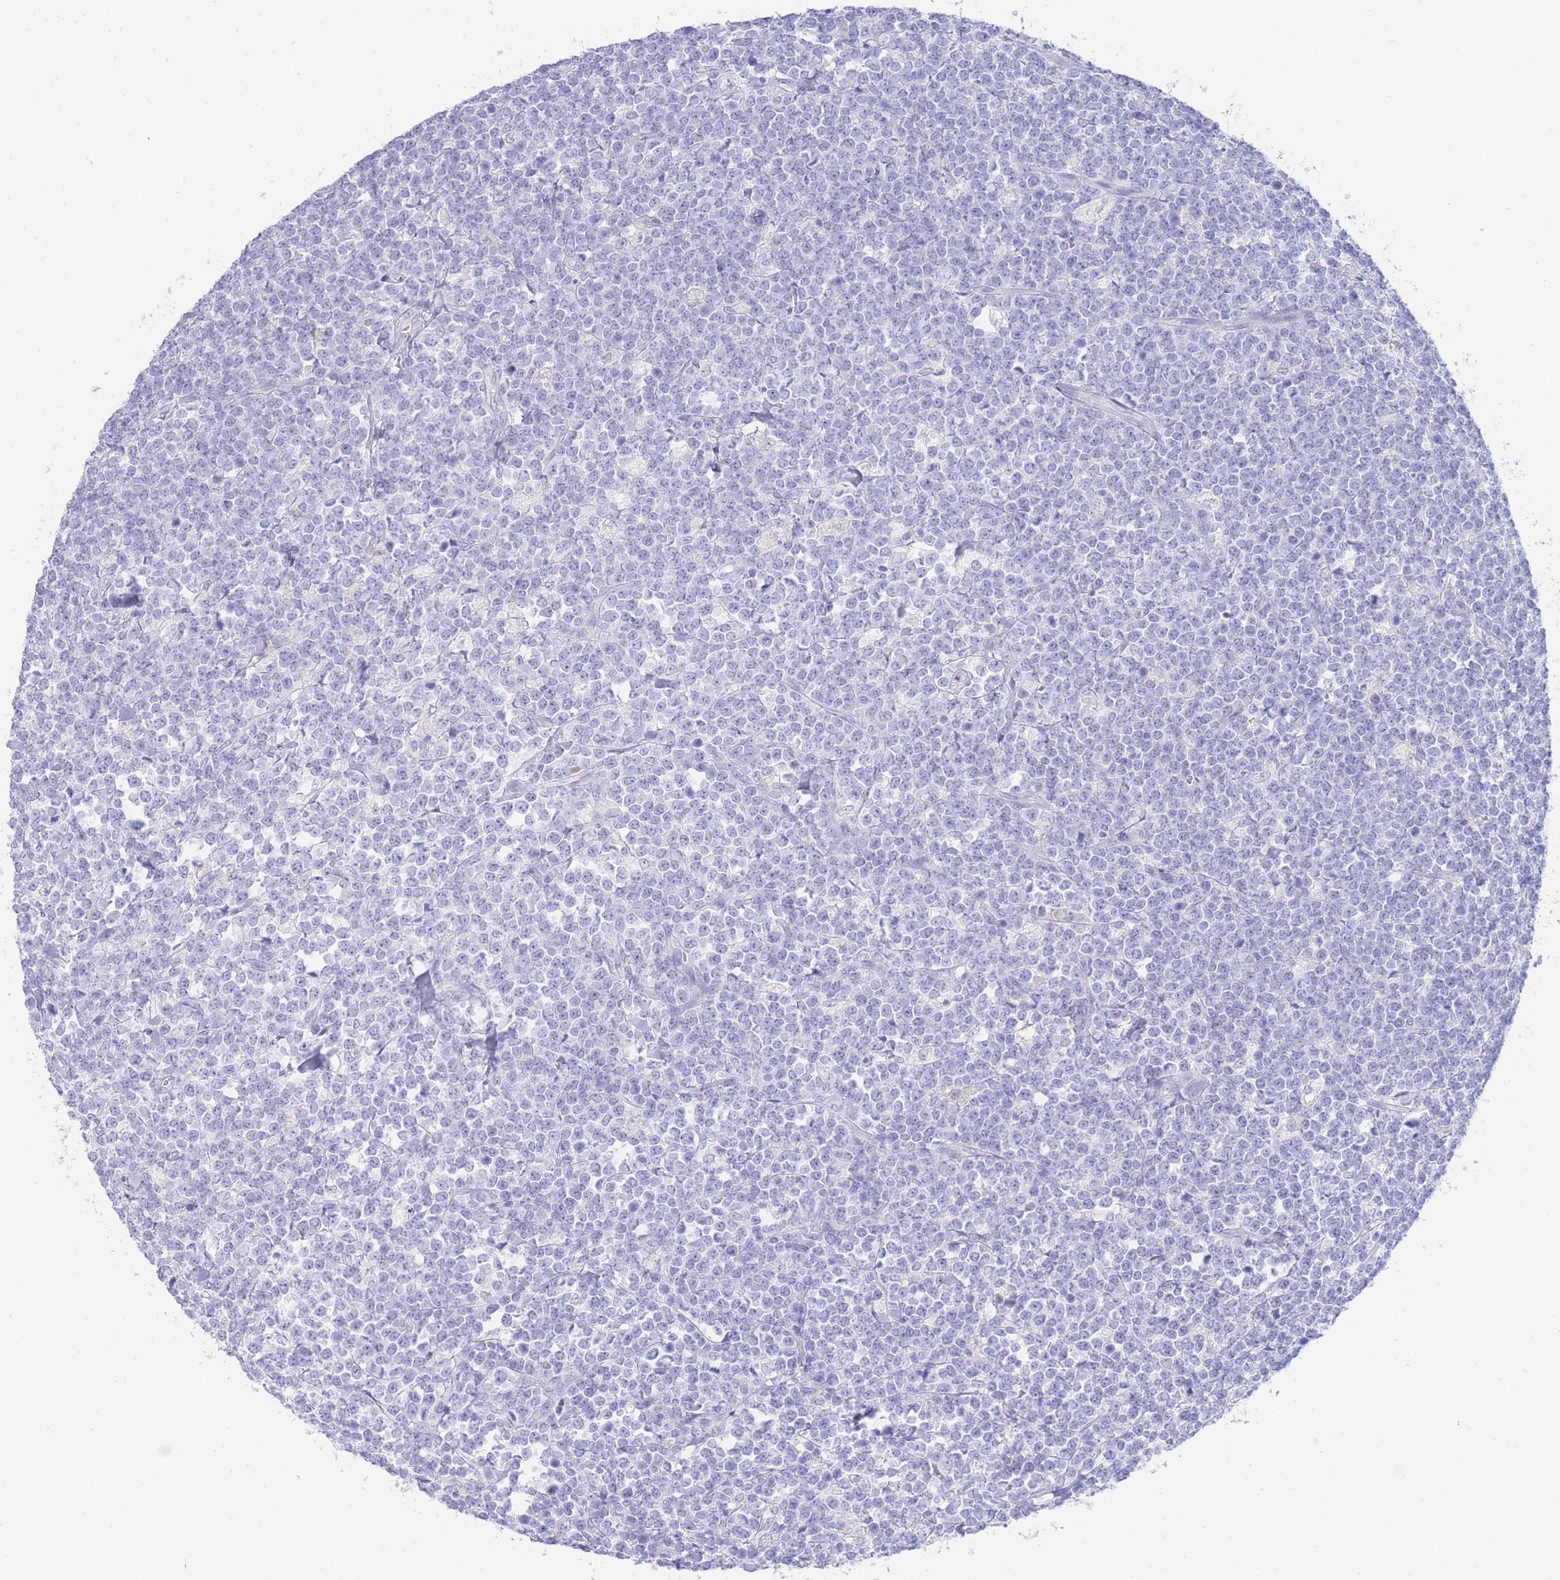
{"staining": {"intensity": "negative", "quantity": "none", "location": "none"}, "tissue": "lymphoma", "cell_type": "Tumor cells", "image_type": "cancer", "snomed": [{"axis": "morphology", "description": "Malignant lymphoma, non-Hodgkin's type, High grade"}, {"axis": "topography", "description": "Small intestine"}, {"axis": "topography", "description": "Colon"}], "caption": "Histopathology image shows no significant protein staining in tumor cells of high-grade malignant lymphoma, non-Hodgkin's type.", "gene": "LRRC37A", "patient": {"sex": "male", "age": 8}}